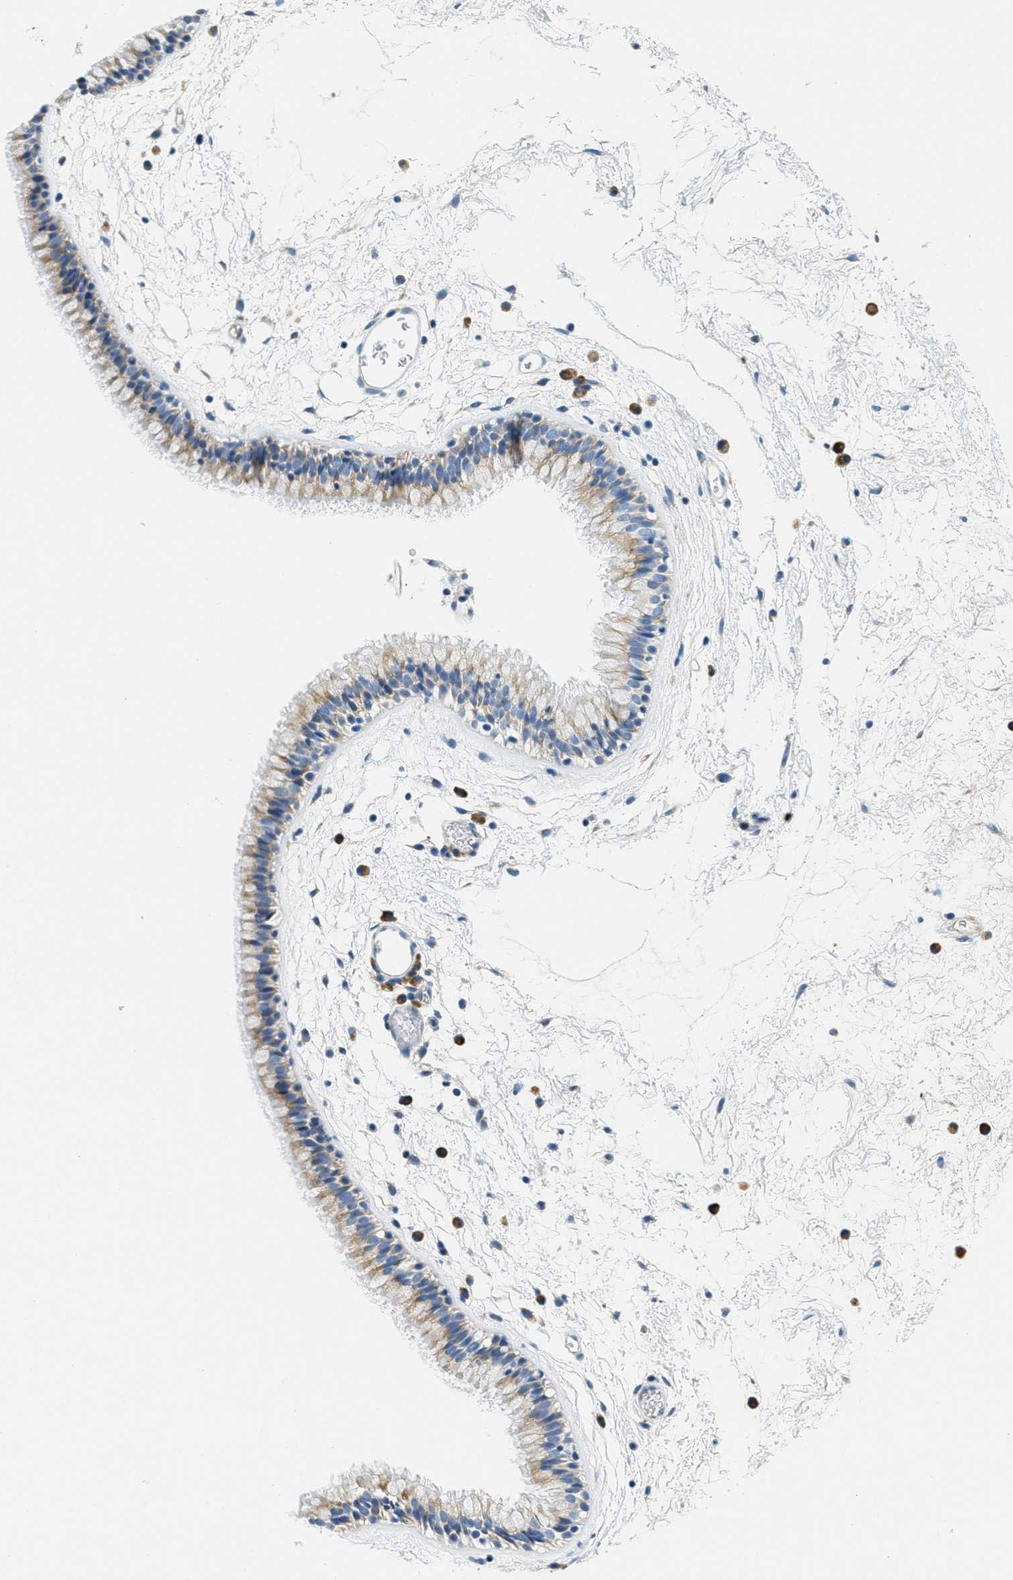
{"staining": {"intensity": "moderate", "quantity": "<25%", "location": "cytoplasmic/membranous"}, "tissue": "nasopharynx", "cell_type": "Respiratory epithelial cells", "image_type": "normal", "snomed": [{"axis": "morphology", "description": "Normal tissue, NOS"}, {"axis": "morphology", "description": "Inflammation, NOS"}, {"axis": "topography", "description": "Nasopharynx"}], "caption": "Moderate cytoplasmic/membranous protein expression is appreciated in about <25% of respiratory epithelial cells in nasopharynx.", "gene": "CA4", "patient": {"sex": "male", "age": 48}}